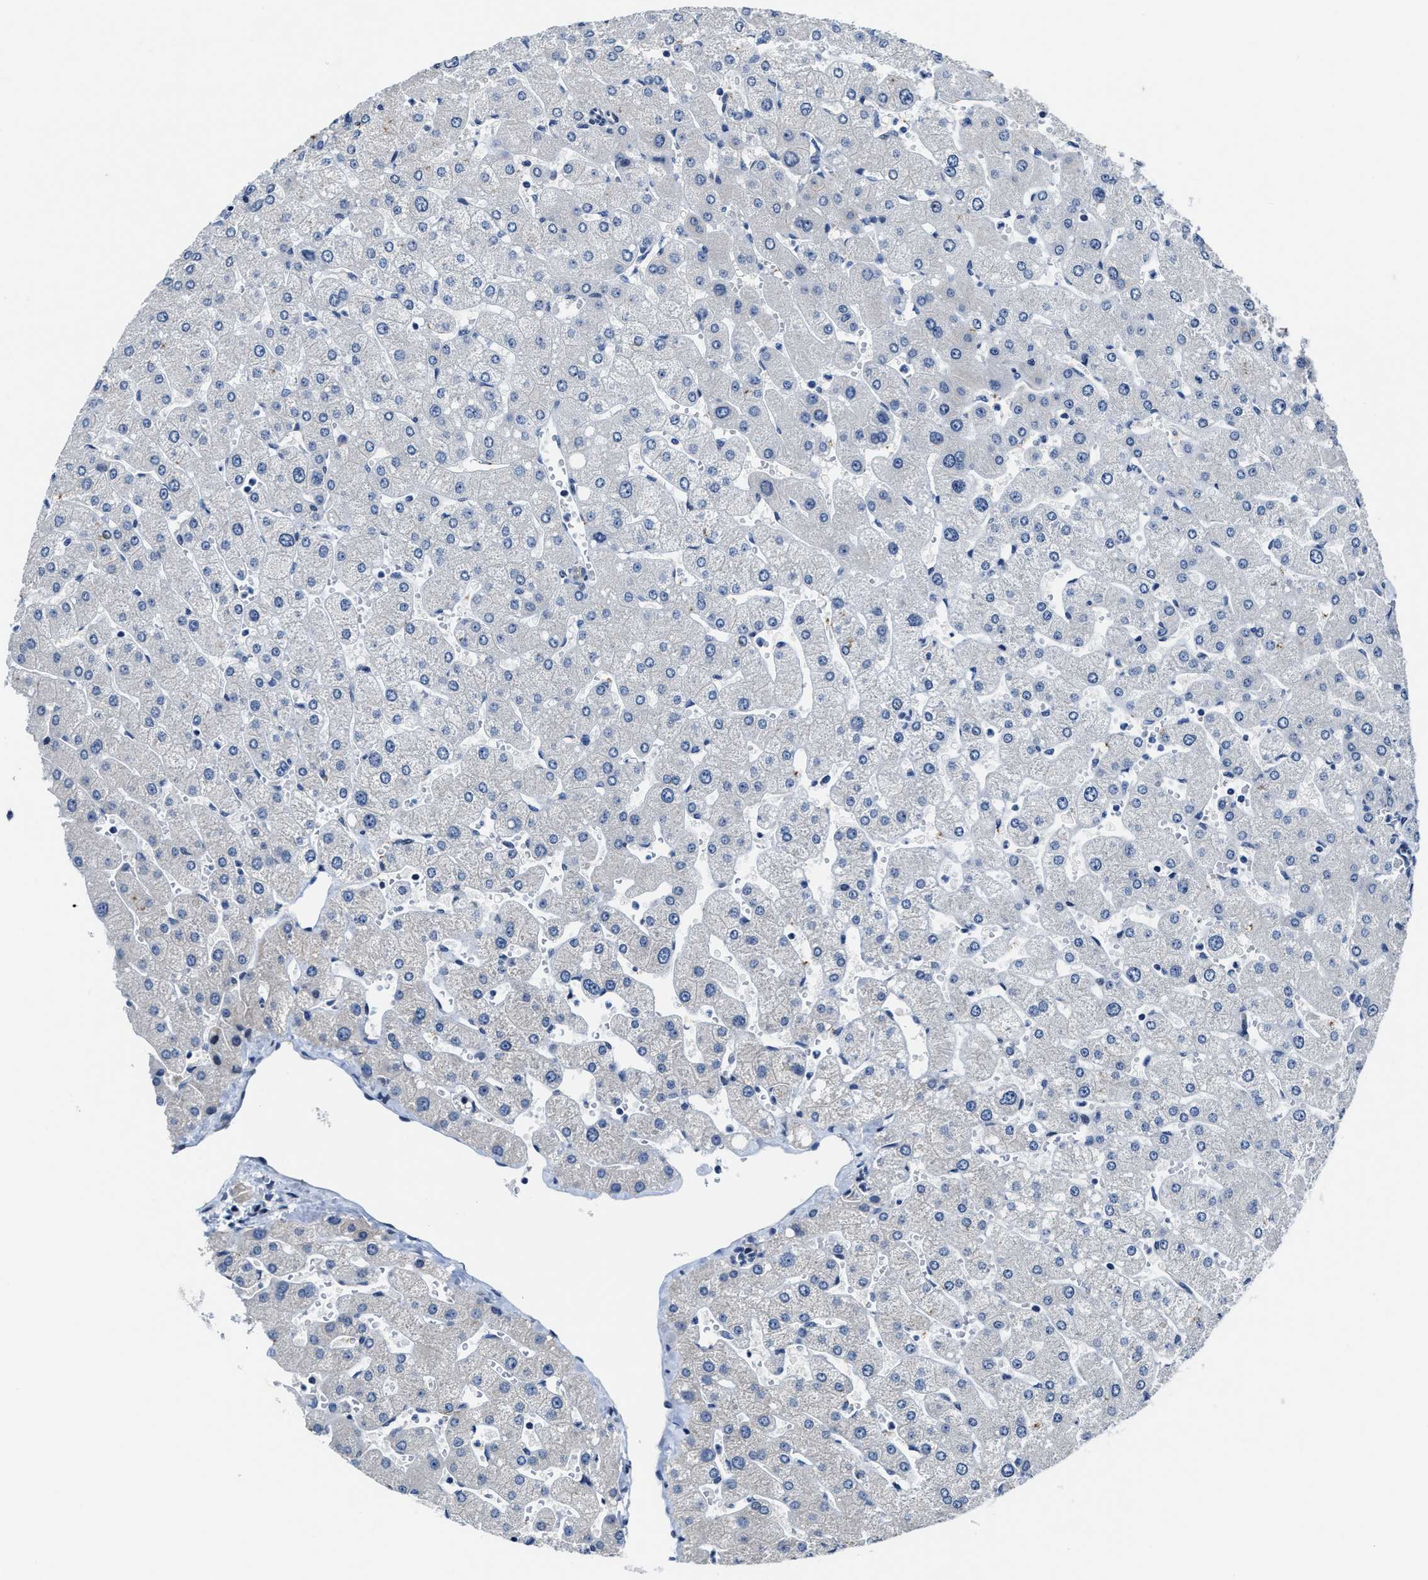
{"staining": {"intensity": "negative", "quantity": "none", "location": "none"}, "tissue": "liver", "cell_type": "Cholangiocytes", "image_type": "normal", "snomed": [{"axis": "morphology", "description": "Normal tissue, NOS"}, {"axis": "topography", "description": "Liver"}], "caption": "Liver was stained to show a protein in brown. There is no significant expression in cholangiocytes. (Immunohistochemistry, brightfield microscopy, high magnification).", "gene": "ASZ1", "patient": {"sex": "male", "age": 55}}